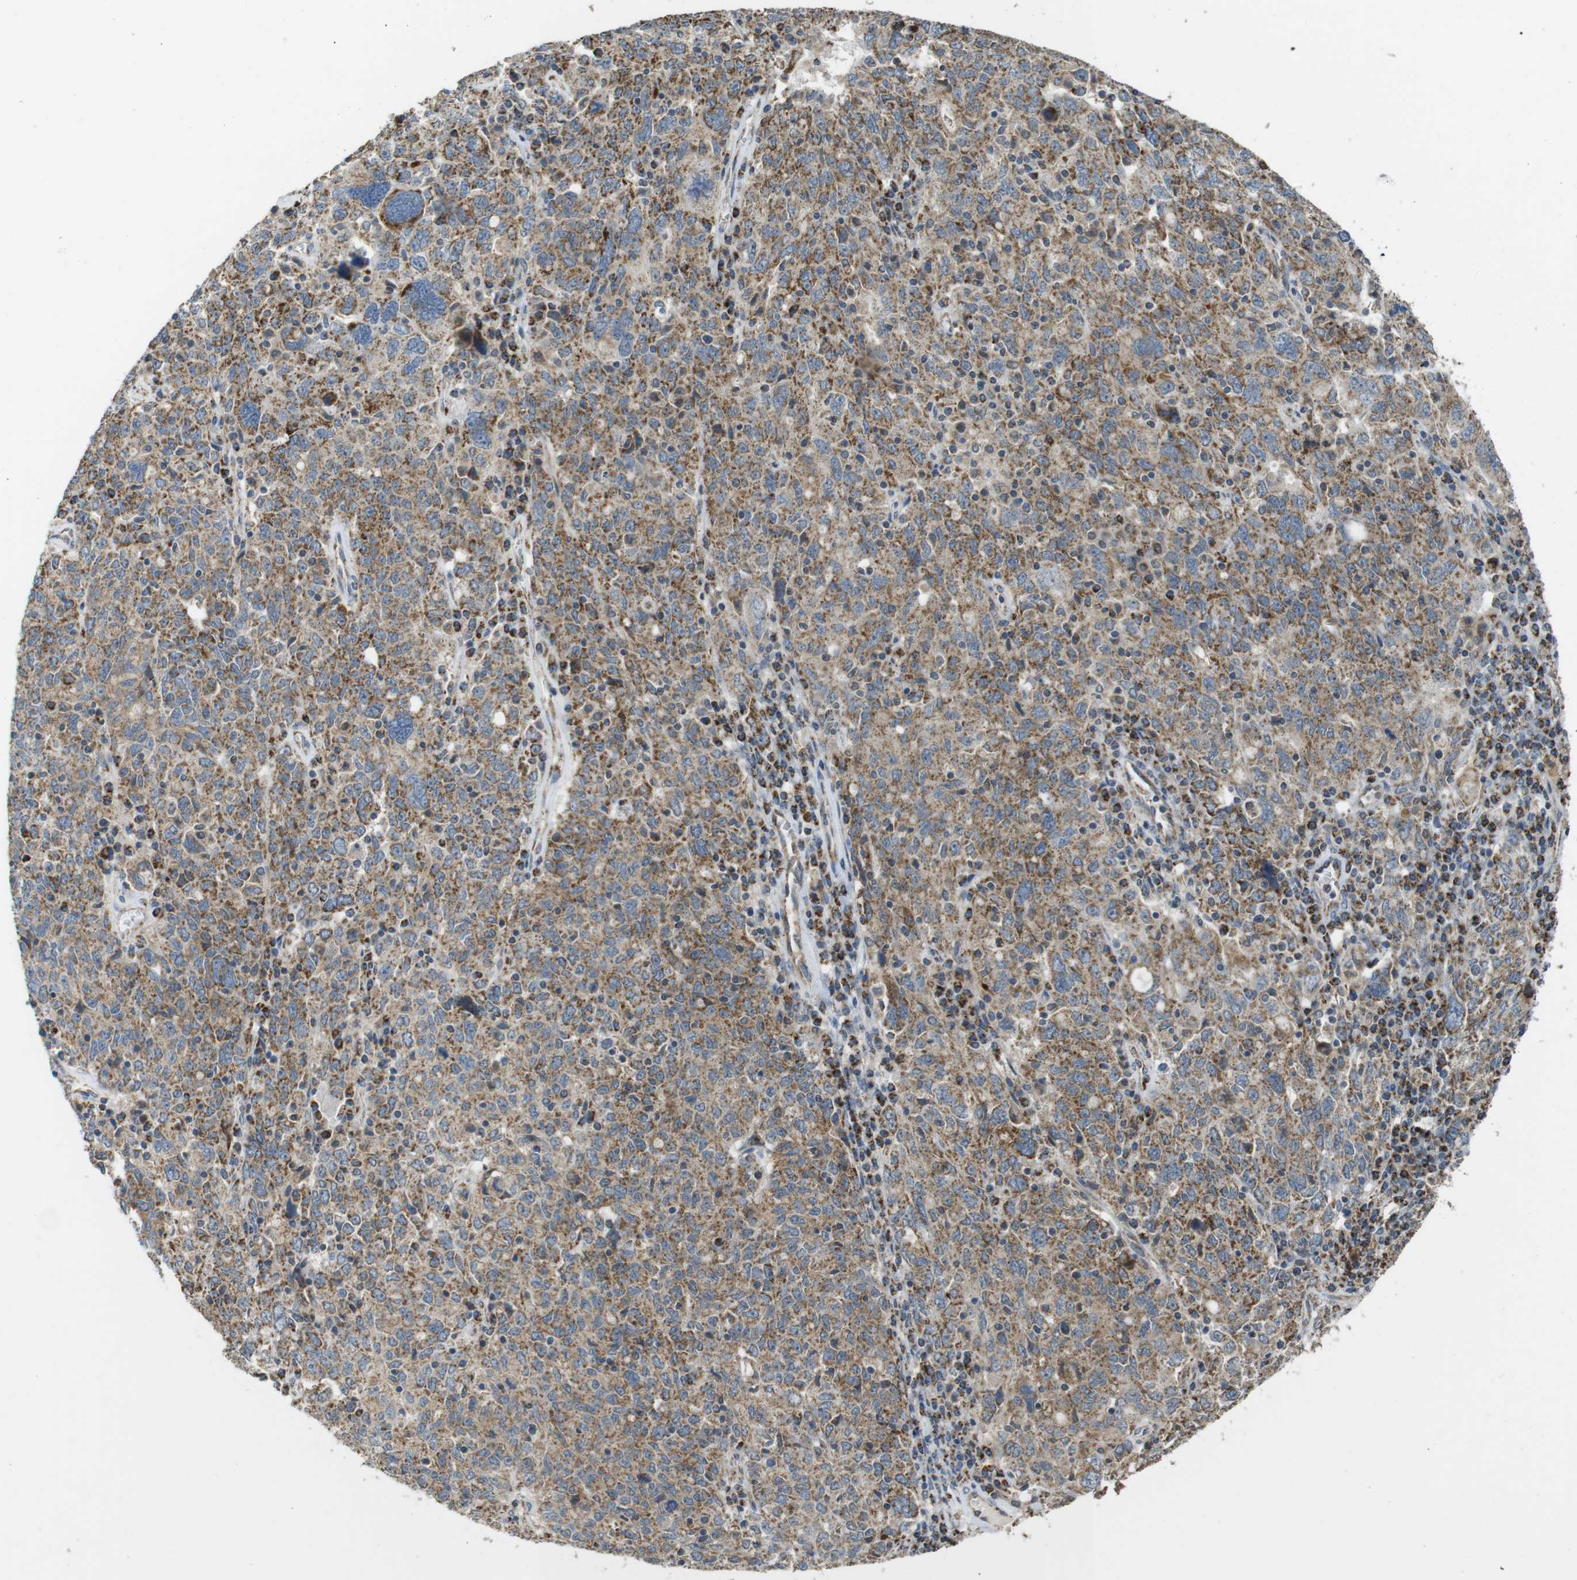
{"staining": {"intensity": "moderate", "quantity": ">75%", "location": "cytoplasmic/membranous"}, "tissue": "ovarian cancer", "cell_type": "Tumor cells", "image_type": "cancer", "snomed": [{"axis": "morphology", "description": "Carcinoma, endometroid"}, {"axis": "topography", "description": "Ovary"}], "caption": "Moderate cytoplasmic/membranous expression for a protein is appreciated in about >75% of tumor cells of ovarian cancer (endometroid carcinoma) using immunohistochemistry (IHC).", "gene": "CALHM2", "patient": {"sex": "female", "age": 62}}